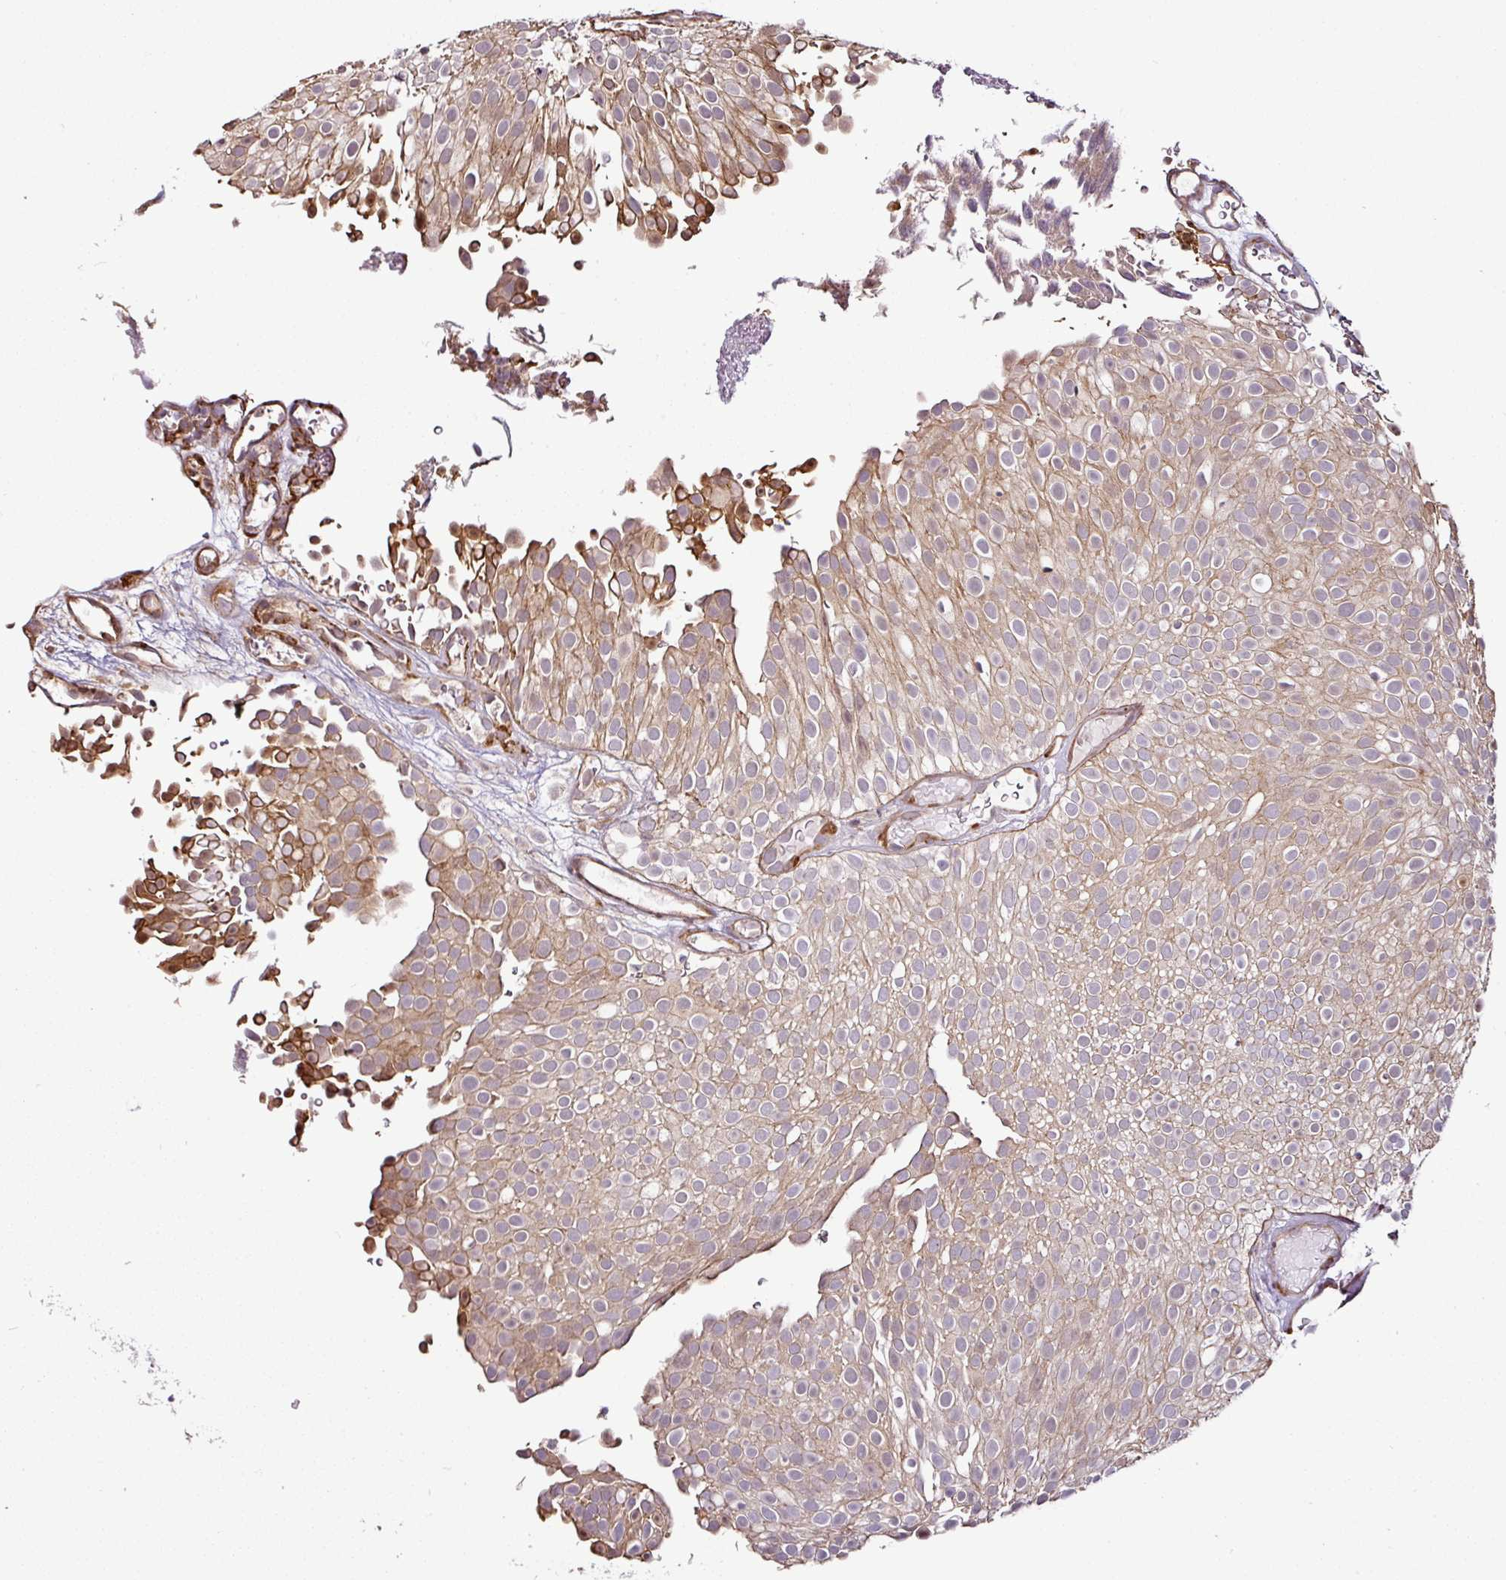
{"staining": {"intensity": "moderate", "quantity": "25%-75%", "location": "cytoplasmic/membranous"}, "tissue": "urothelial cancer", "cell_type": "Tumor cells", "image_type": "cancer", "snomed": [{"axis": "morphology", "description": "Urothelial carcinoma, Low grade"}, {"axis": "topography", "description": "Urinary bladder"}], "caption": "This is an image of IHC staining of urothelial cancer, which shows moderate expression in the cytoplasmic/membranous of tumor cells.", "gene": "DCAF13", "patient": {"sex": "male", "age": 78}}